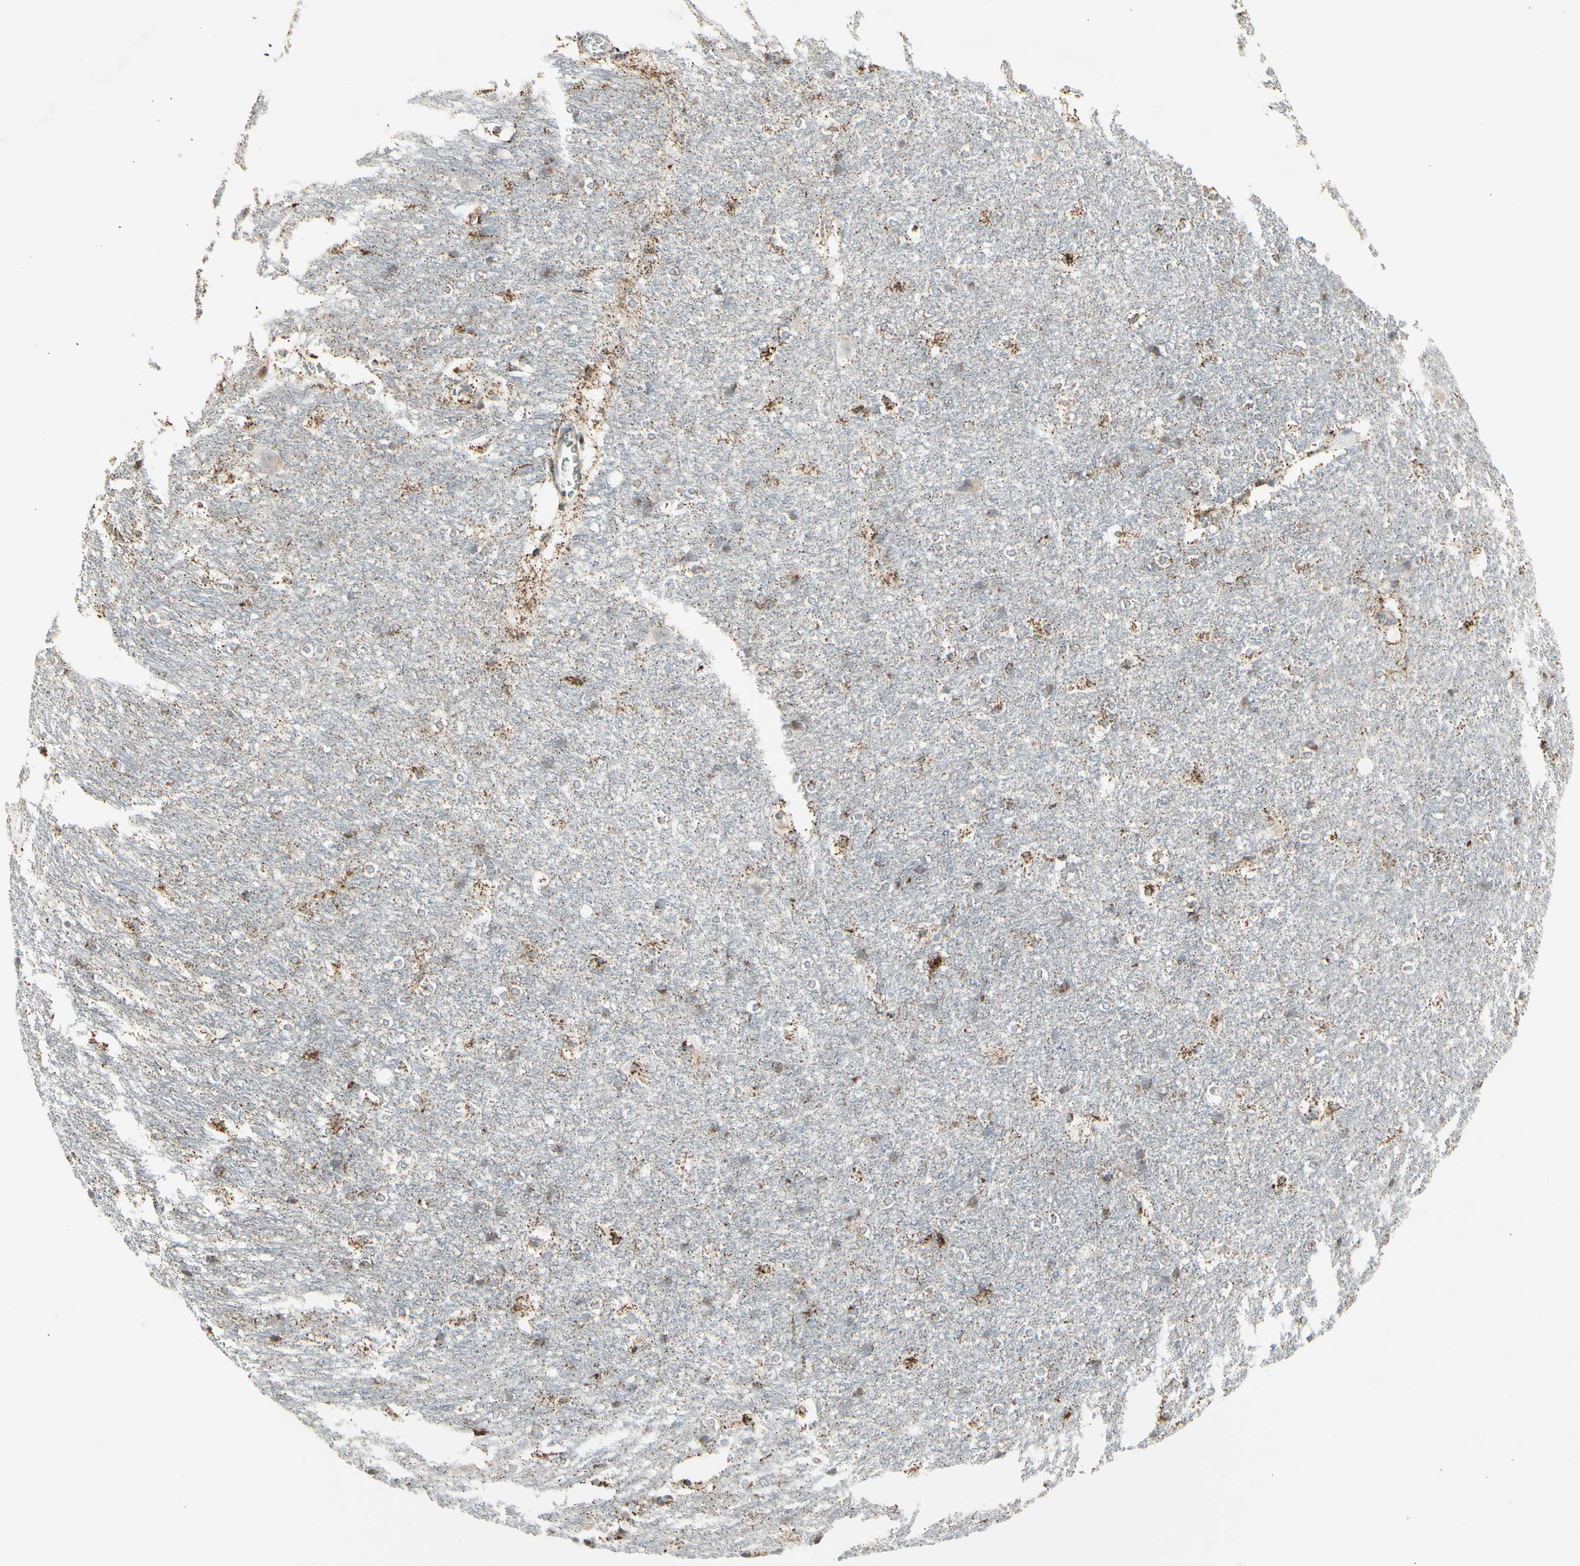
{"staining": {"intensity": "moderate", "quantity": "25%-75%", "location": "cytoplasmic/membranous,nuclear"}, "tissue": "hippocampus", "cell_type": "Glial cells", "image_type": "normal", "snomed": [{"axis": "morphology", "description": "Normal tissue, NOS"}, {"axis": "topography", "description": "Hippocampus"}], "caption": "Normal hippocampus displays moderate cytoplasmic/membranous,nuclear positivity in approximately 25%-75% of glial cells, visualized by immunohistochemistry. The protein of interest is stained brown, and the nuclei are stained in blue (DAB (3,3'-diaminobenzidine) IHC with brightfield microscopy, high magnification).", "gene": "TMEM176A", "patient": {"sex": "female", "age": 19}}